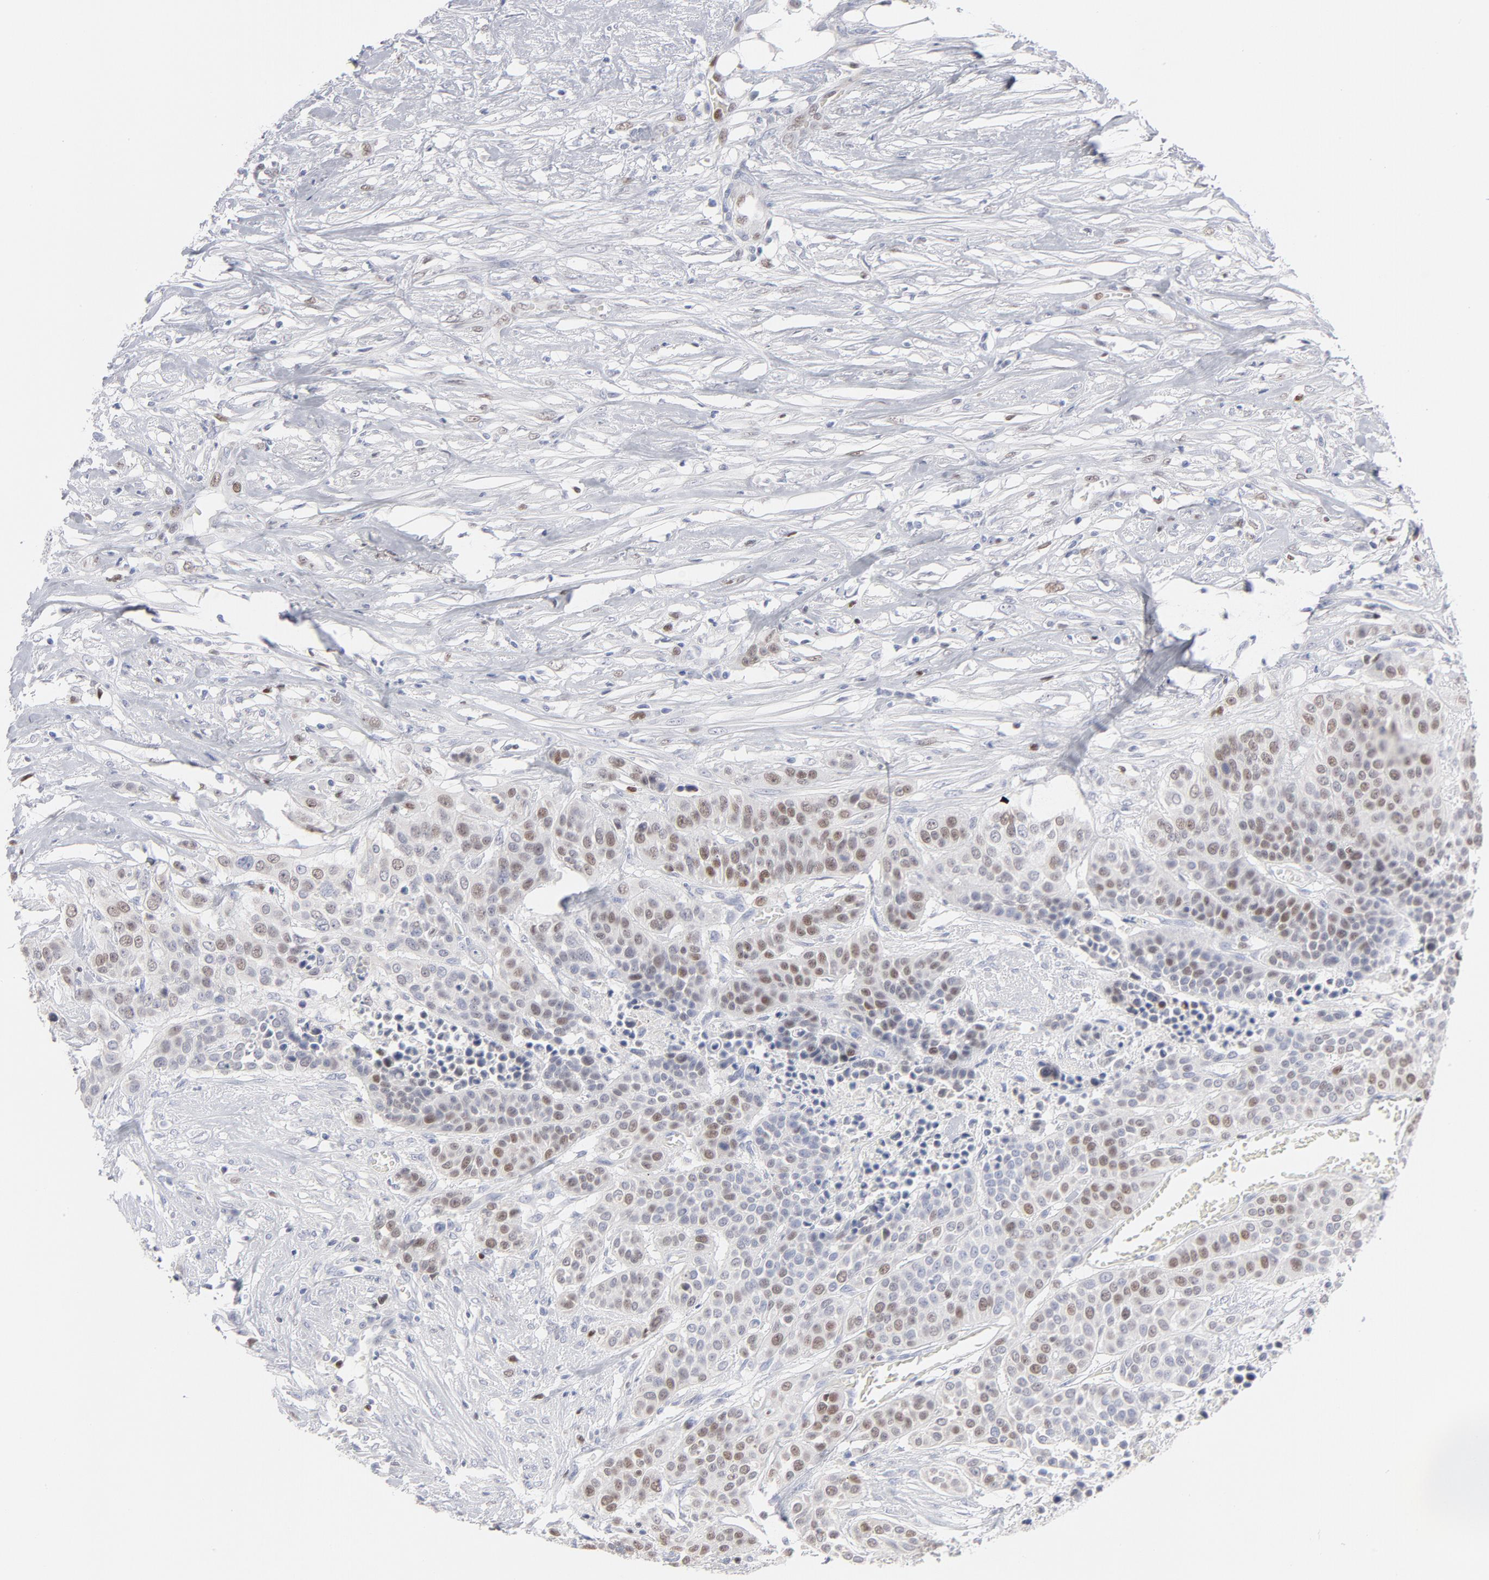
{"staining": {"intensity": "moderate", "quantity": "25%-75%", "location": "nuclear"}, "tissue": "urothelial cancer", "cell_type": "Tumor cells", "image_type": "cancer", "snomed": [{"axis": "morphology", "description": "Urothelial carcinoma, High grade"}, {"axis": "topography", "description": "Urinary bladder"}], "caption": "Approximately 25%-75% of tumor cells in urothelial cancer demonstrate moderate nuclear protein positivity as visualized by brown immunohistochemical staining.", "gene": "MCM7", "patient": {"sex": "male", "age": 74}}